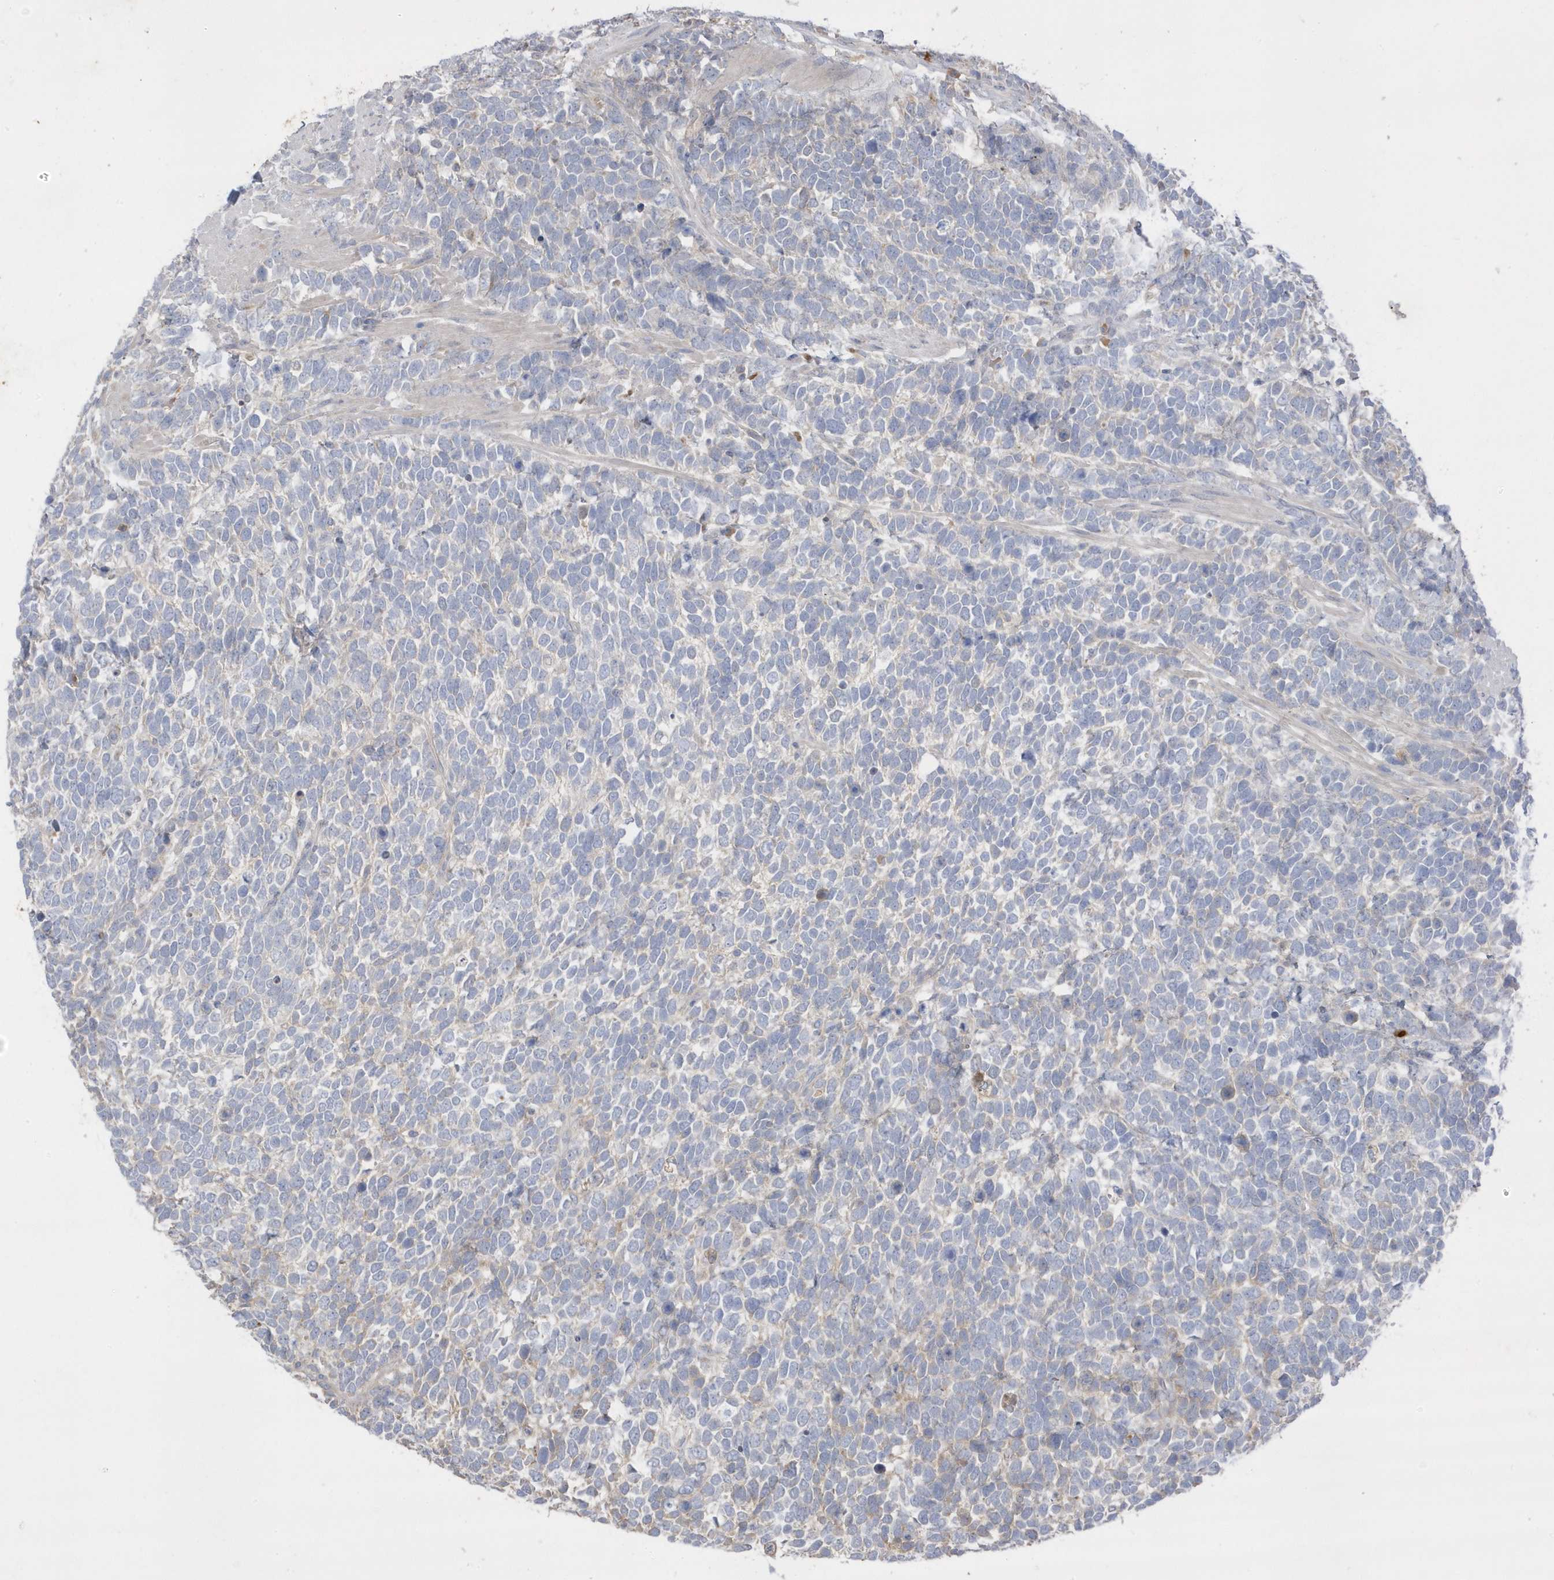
{"staining": {"intensity": "negative", "quantity": "none", "location": "none"}, "tissue": "urothelial cancer", "cell_type": "Tumor cells", "image_type": "cancer", "snomed": [{"axis": "morphology", "description": "Urothelial carcinoma, High grade"}, {"axis": "topography", "description": "Urinary bladder"}], "caption": "IHC of high-grade urothelial carcinoma displays no expression in tumor cells. Brightfield microscopy of IHC stained with DAB (brown) and hematoxylin (blue), captured at high magnification.", "gene": "DPP9", "patient": {"sex": "female", "age": 82}}